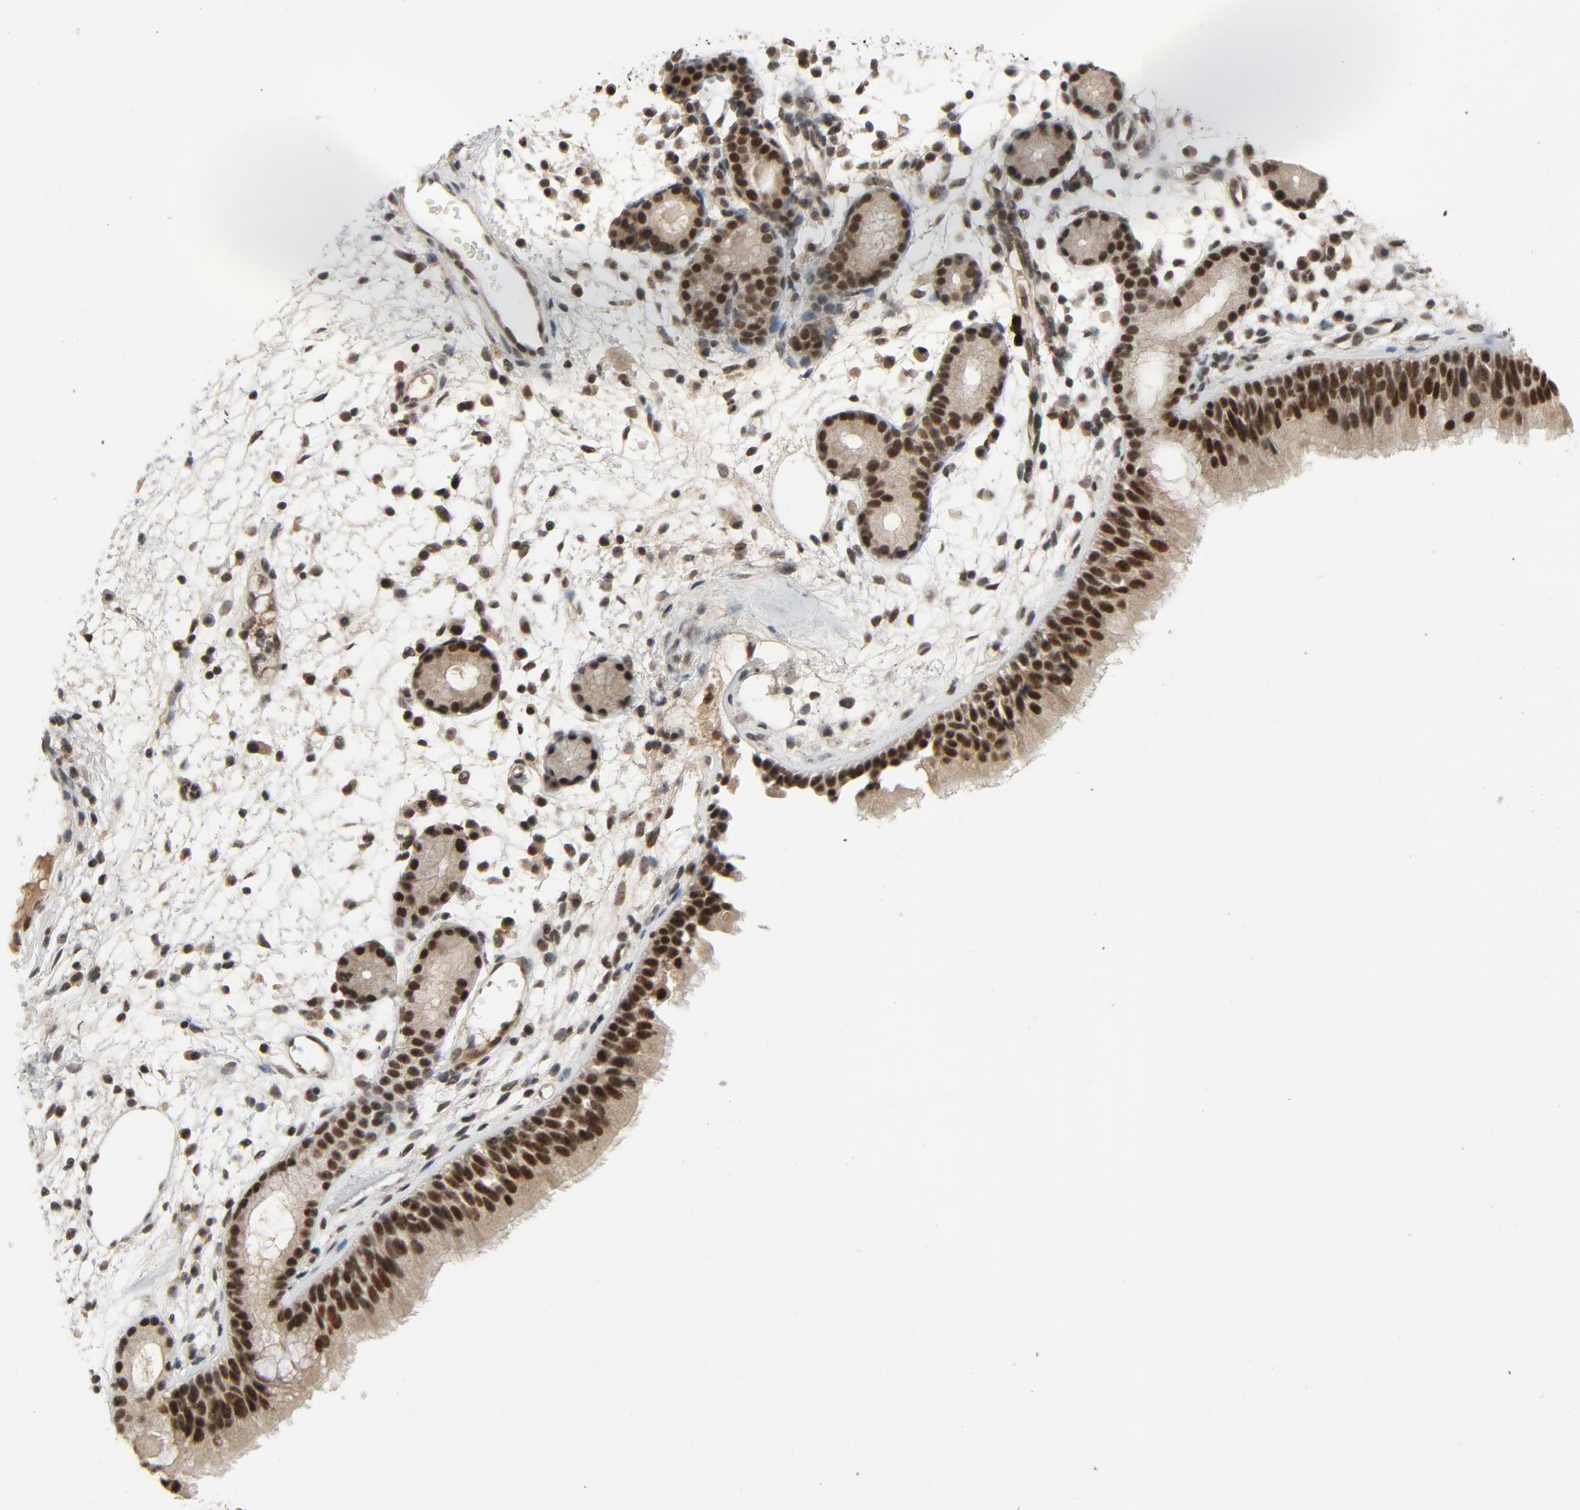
{"staining": {"intensity": "strong", "quantity": ">75%", "location": "nuclear"}, "tissue": "nasopharynx", "cell_type": "Respiratory epithelial cells", "image_type": "normal", "snomed": [{"axis": "morphology", "description": "Normal tissue, NOS"}, {"axis": "morphology", "description": "Inflammation, NOS"}, {"axis": "topography", "description": "Nasopharynx"}], "caption": "The histopathology image reveals staining of unremarkable nasopharynx, revealing strong nuclear protein positivity (brown color) within respiratory epithelial cells. (DAB = brown stain, brightfield microscopy at high magnification).", "gene": "SMARCD1", "patient": {"sex": "female", "age": 55}}